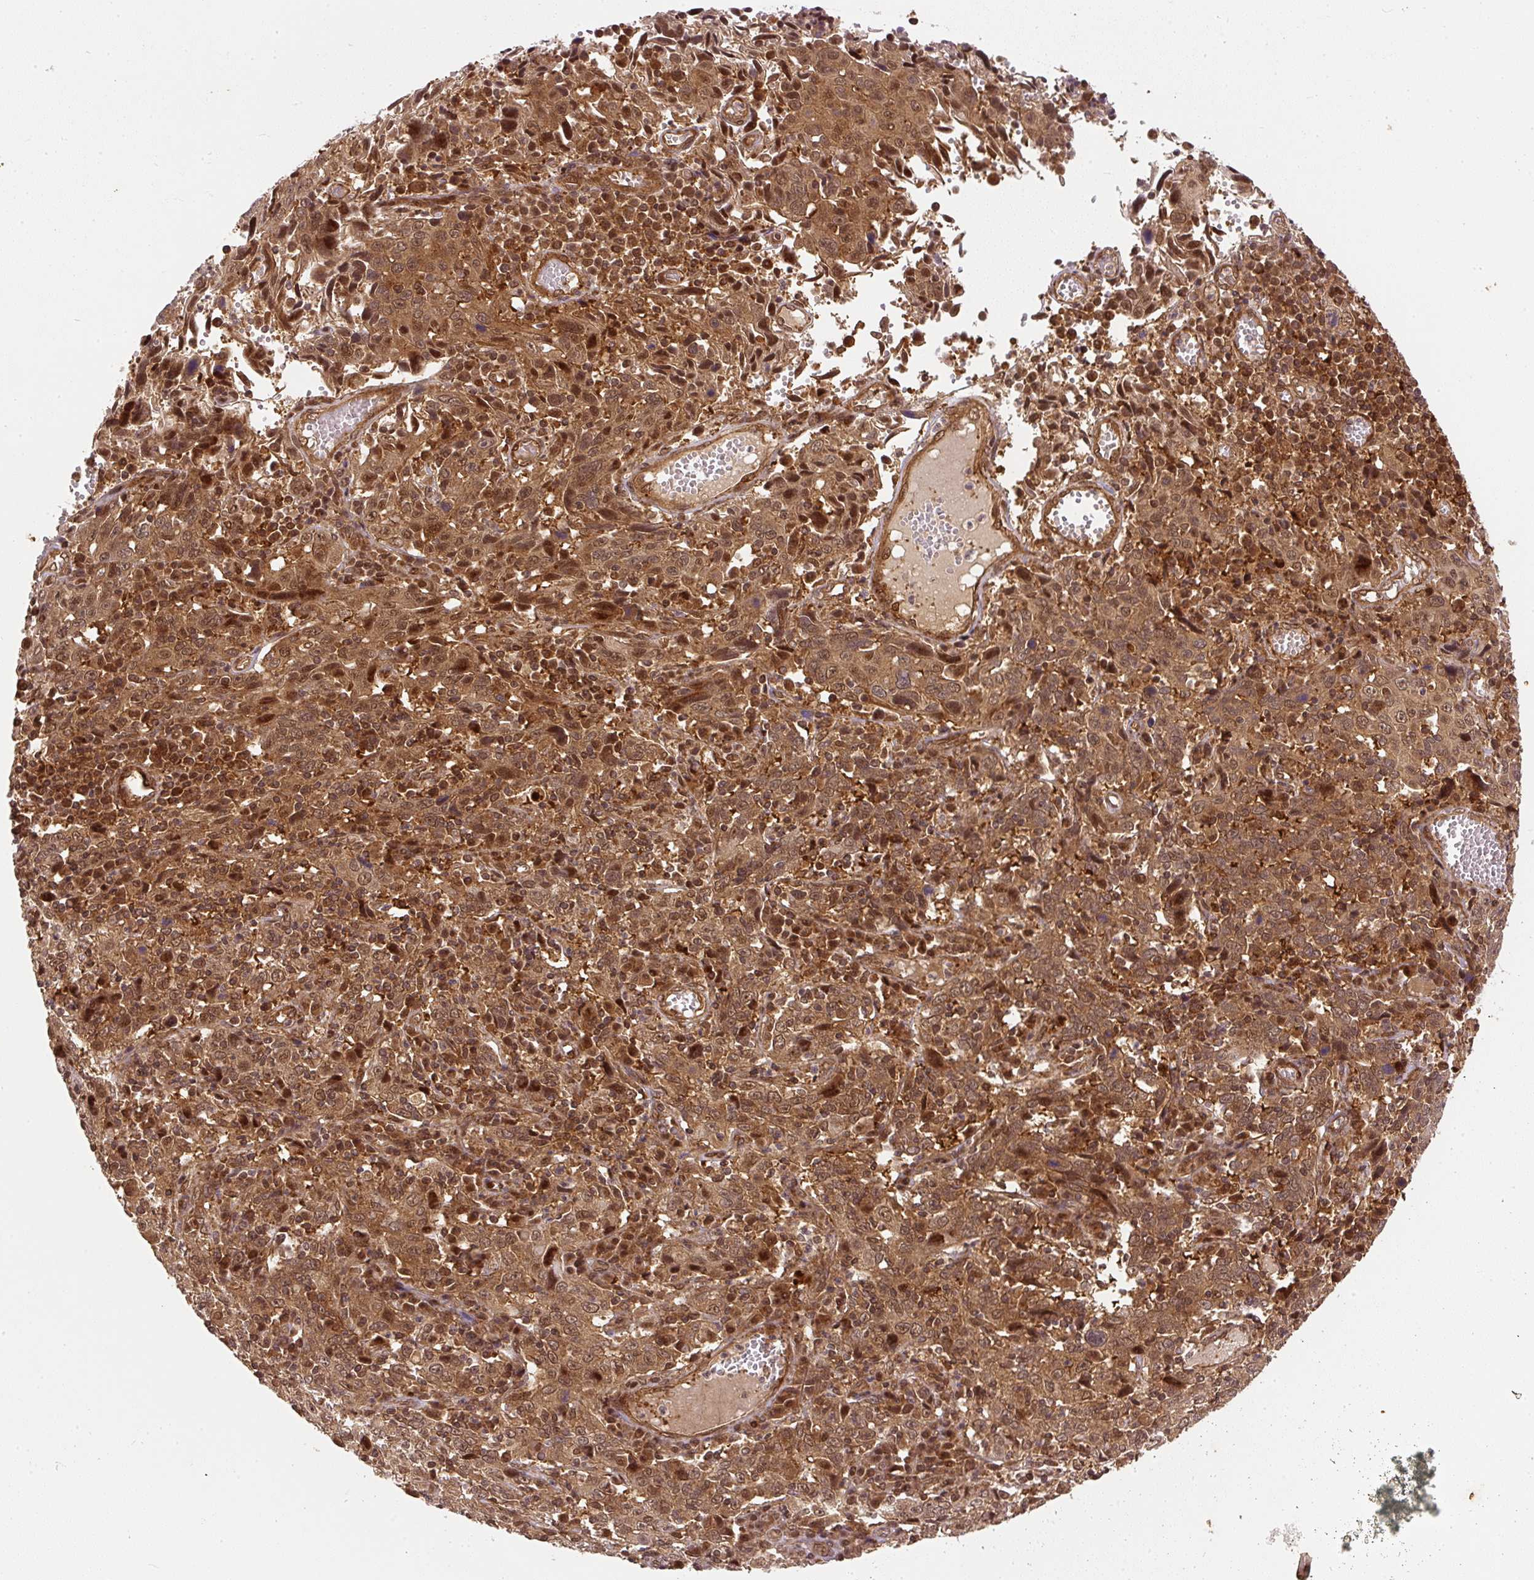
{"staining": {"intensity": "strong", "quantity": ">75%", "location": "cytoplasmic/membranous,nuclear"}, "tissue": "cervical cancer", "cell_type": "Tumor cells", "image_type": "cancer", "snomed": [{"axis": "morphology", "description": "Squamous cell carcinoma, NOS"}, {"axis": "topography", "description": "Cervix"}], "caption": "The immunohistochemical stain highlights strong cytoplasmic/membranous and nuclear staining in tumor cells of squamous cell carcinoma (cervical) tissue.", "gene": "PSMD1", "patient": {"sex": "female", "age": 46}}